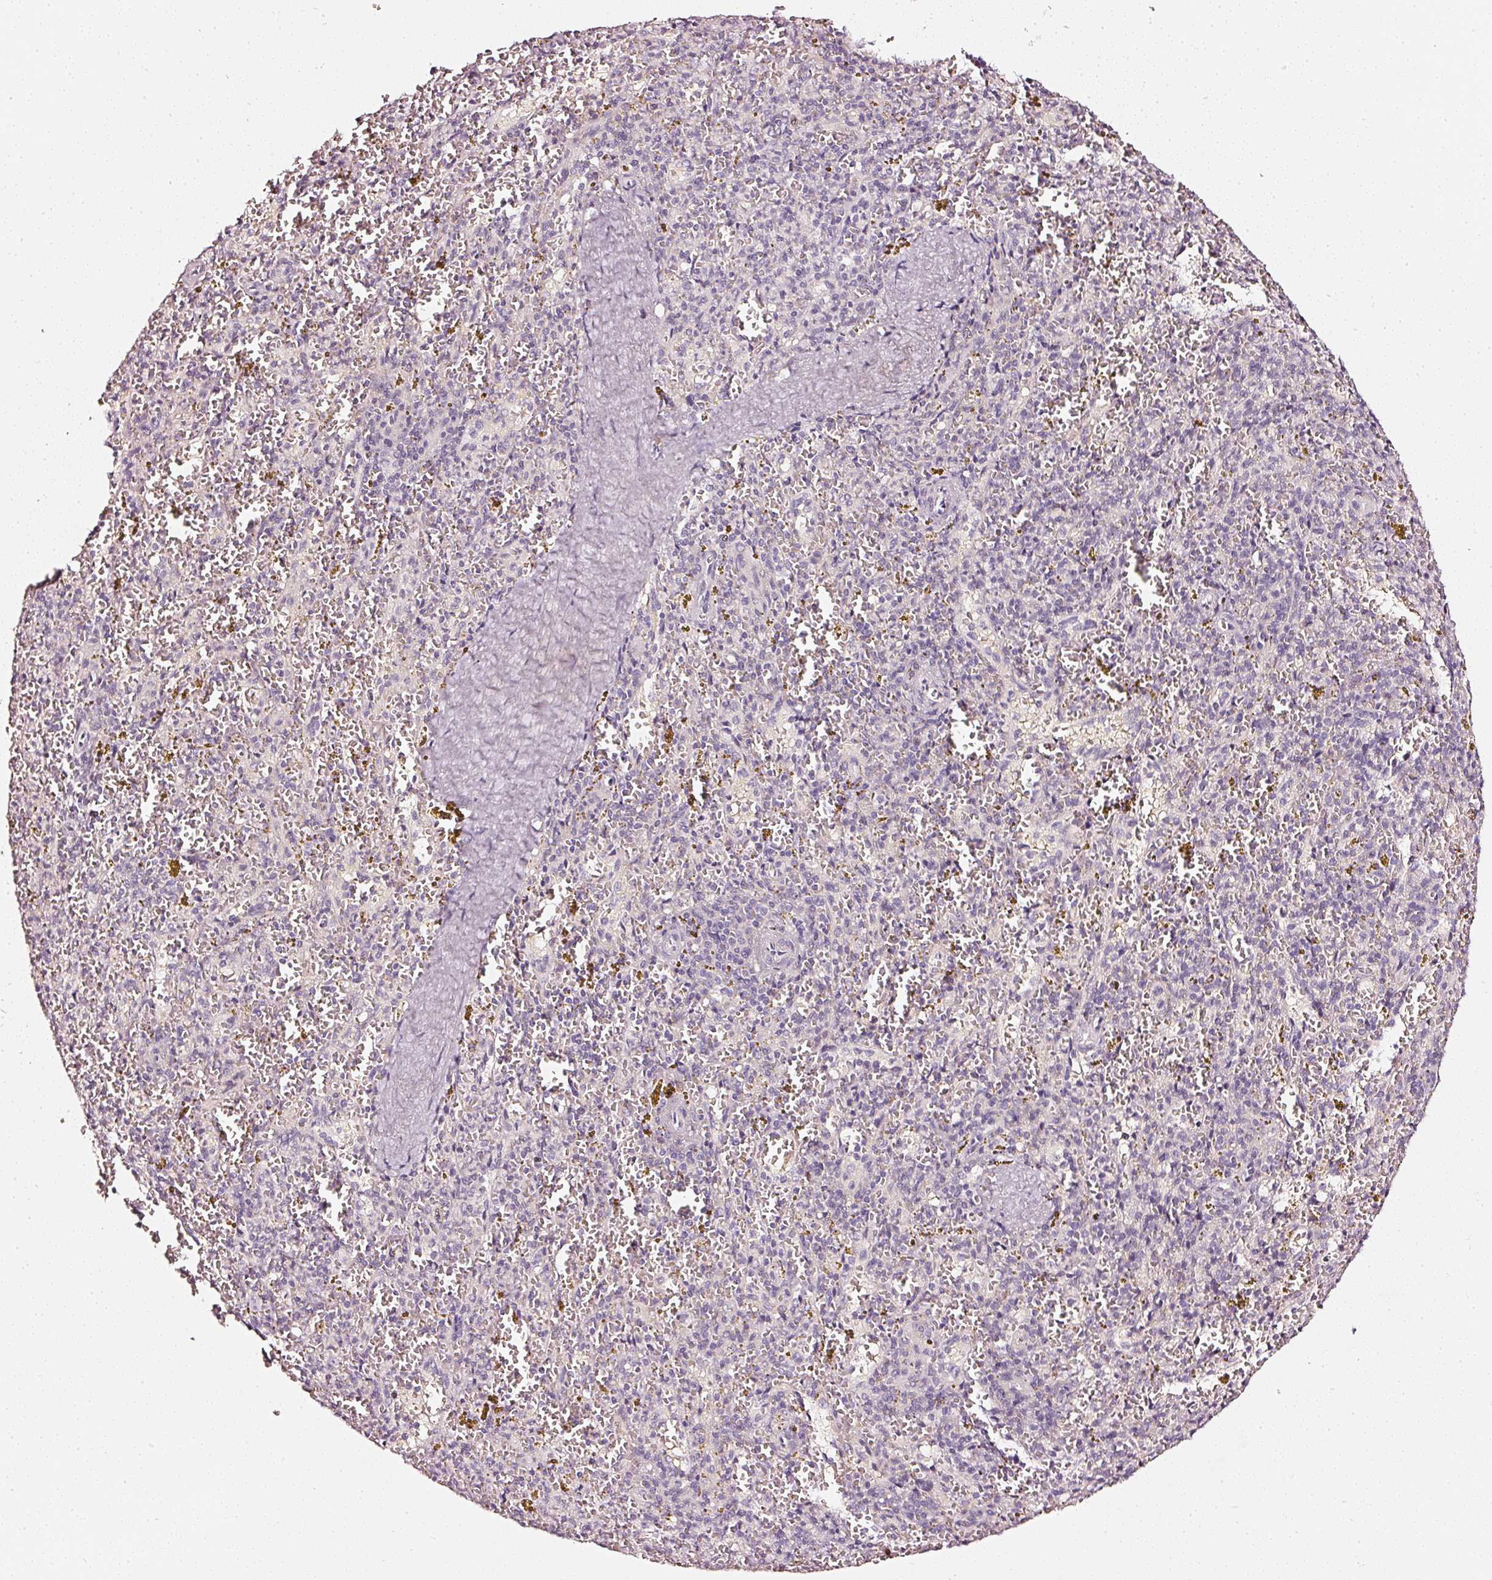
{"staining": {"intensity": "negative", "quantity": "none", "location": "none"}, "tissue": "spleen", "cell_type": "Cells in red pulp", "image_type": "normal", "snomed": [{"axis": "morphology", "description": "Normal tissue, NOS"}, {"axis": "topography", "description": "Spleen"}], "caption": "High magnification brightfield microscopy of benign spleen stained with DAB (brown) and counterstained with hematoxylin (blue): cells in red pulp show no significant positivity. (IHC, brightfield microscopy, high magnification).", "gene": "CNP", "patient": {"sex": "male", "age": 57}}